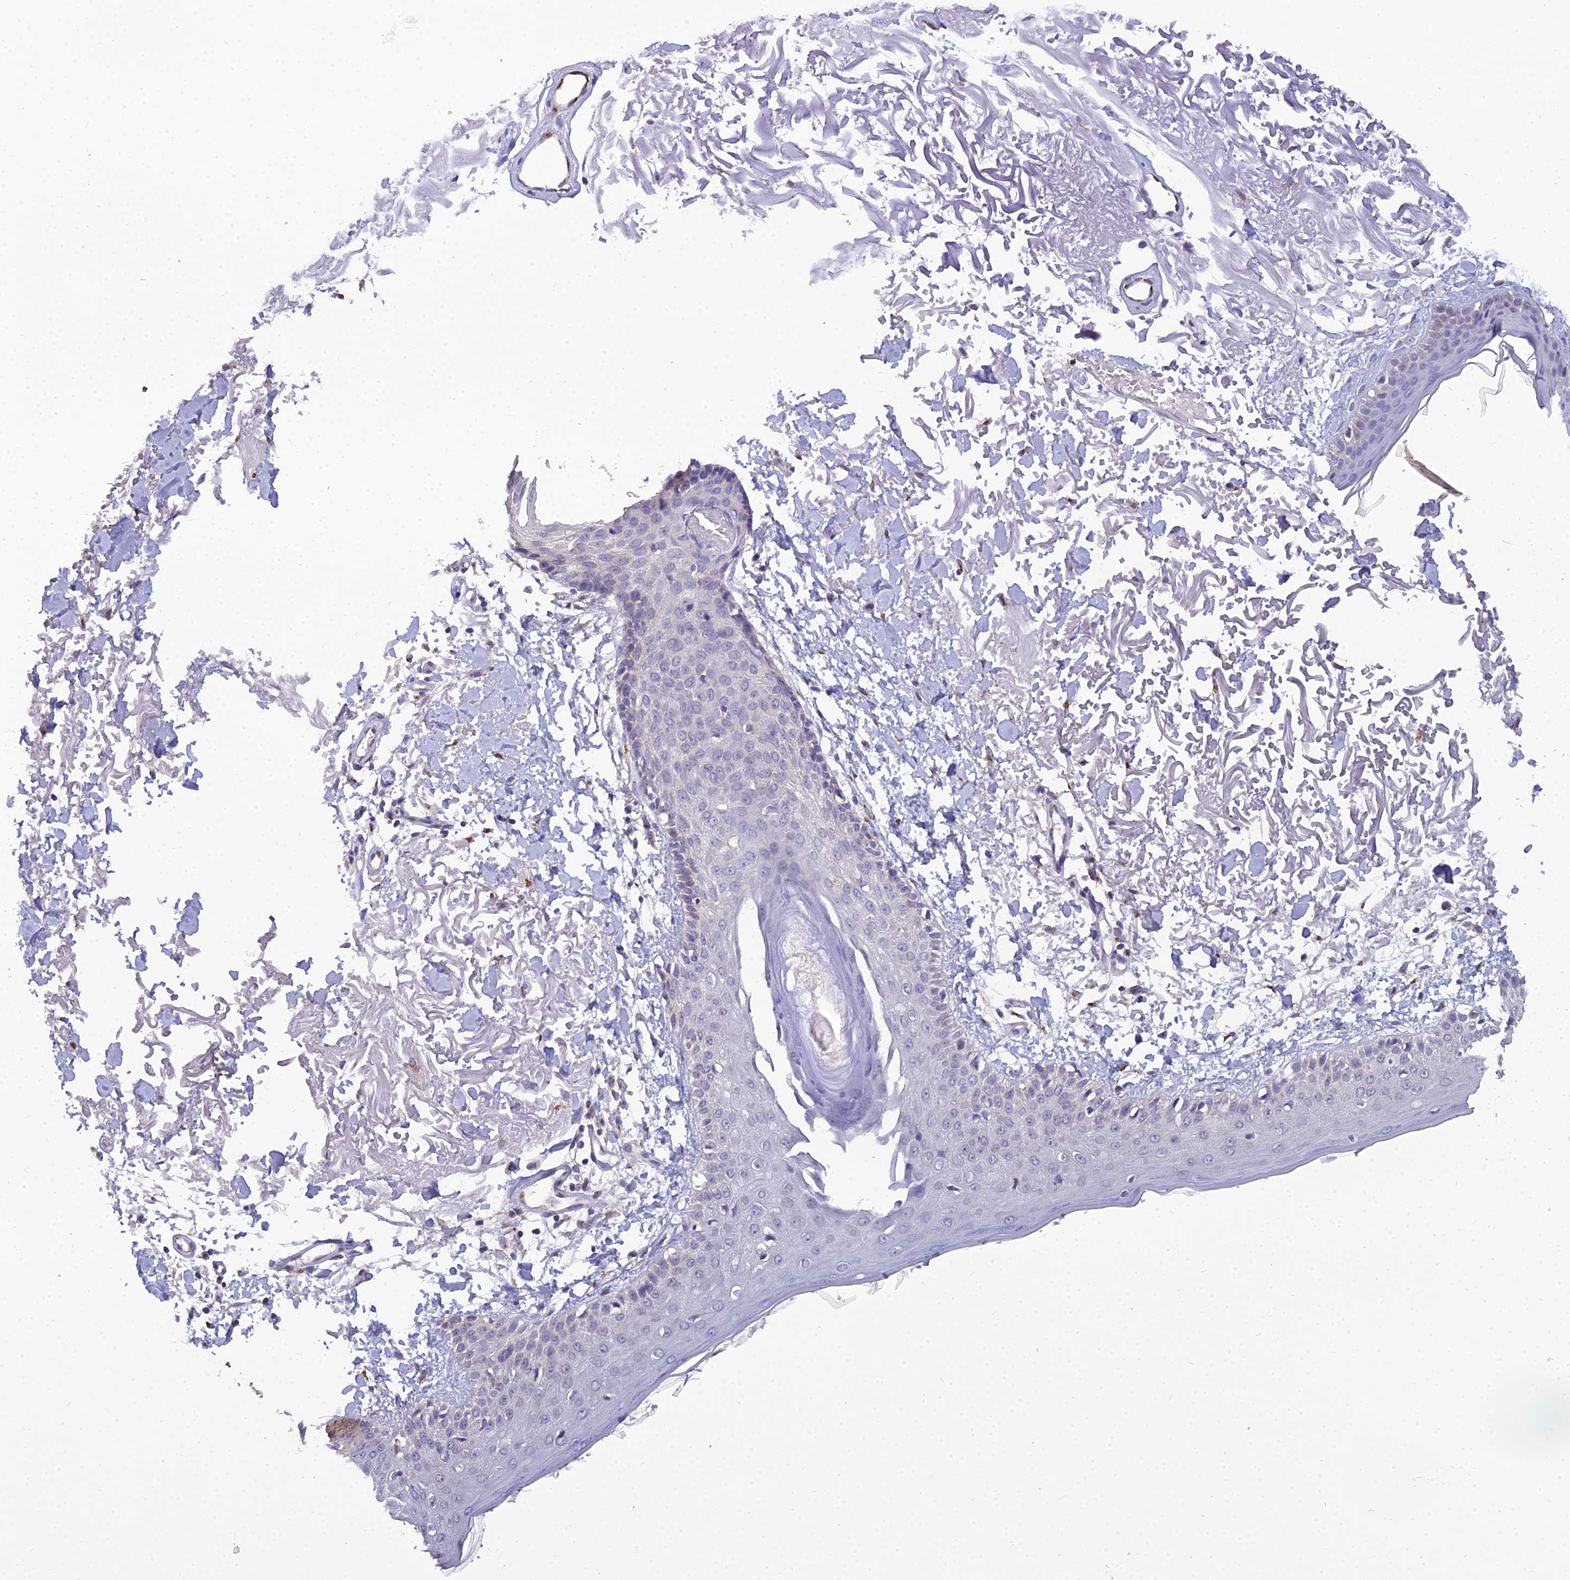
{"staining": {"intensity": "negative", "quantity": "none", "location": "none"}, "tissue": "skin", "cell_type": "Fibroblasts", "image_type": "normal", "snomed": [{"axis": "morphology", "description": "Normal tissue, NOS"}, {"axis": "morphology", "description": "Squamous cell carcinoma, NOS"}, {"axis": "topography", "description": "Skin"}, {"axis": "topography", "description": "Peripheral nerve tissue"}], "caption": "High magnification brightfield microscopy of unremarkable skin stained with DAB (brown) and counterstained with hematoxylin (blue): fibroblasts show no significant expression.", "gene": "GOLPH3", "patient": {"sex": "male", "age": 83}}